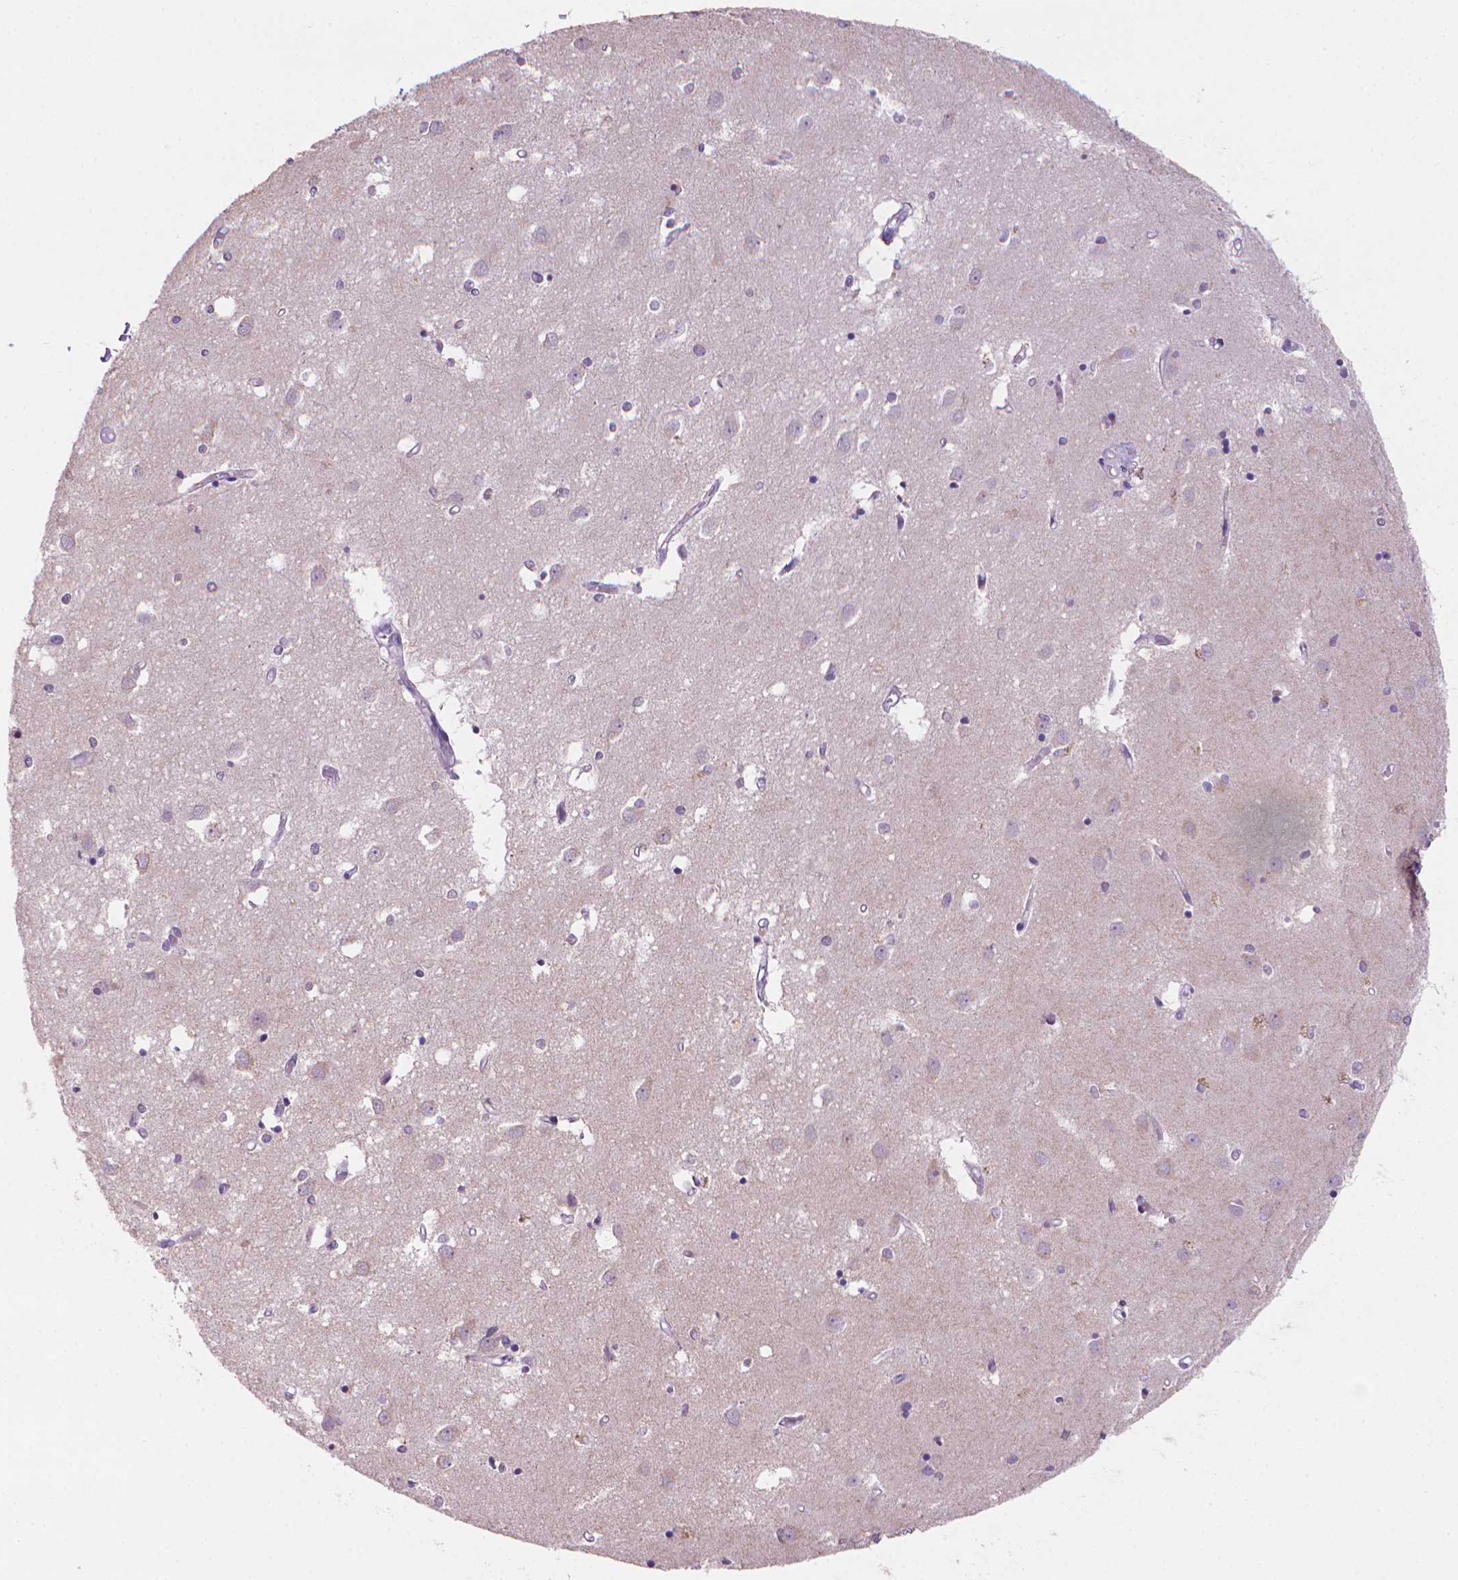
{"staining": {"intensity": "negative", "quantity": "none", "location": "none"}, "tissue": "caudate", "cell_type": "Glial cells", "image_type": "normal", "snomed": [{"axis": "morphology", "description": "Normal tissue, NOS"}, {"axis": "topography", "description": "Lateral ventricle wall"}], "caption": "DAB (3,3'-diaminobenzidine) immunohistochemical staining of unremarkable caudate reveals no significant staining in glial cells. (Brightfield microscopy of DAB immunohistochemistry at high magnification).", "gene": "MUC1", "patient": {"sex": "male", "age": 54}}